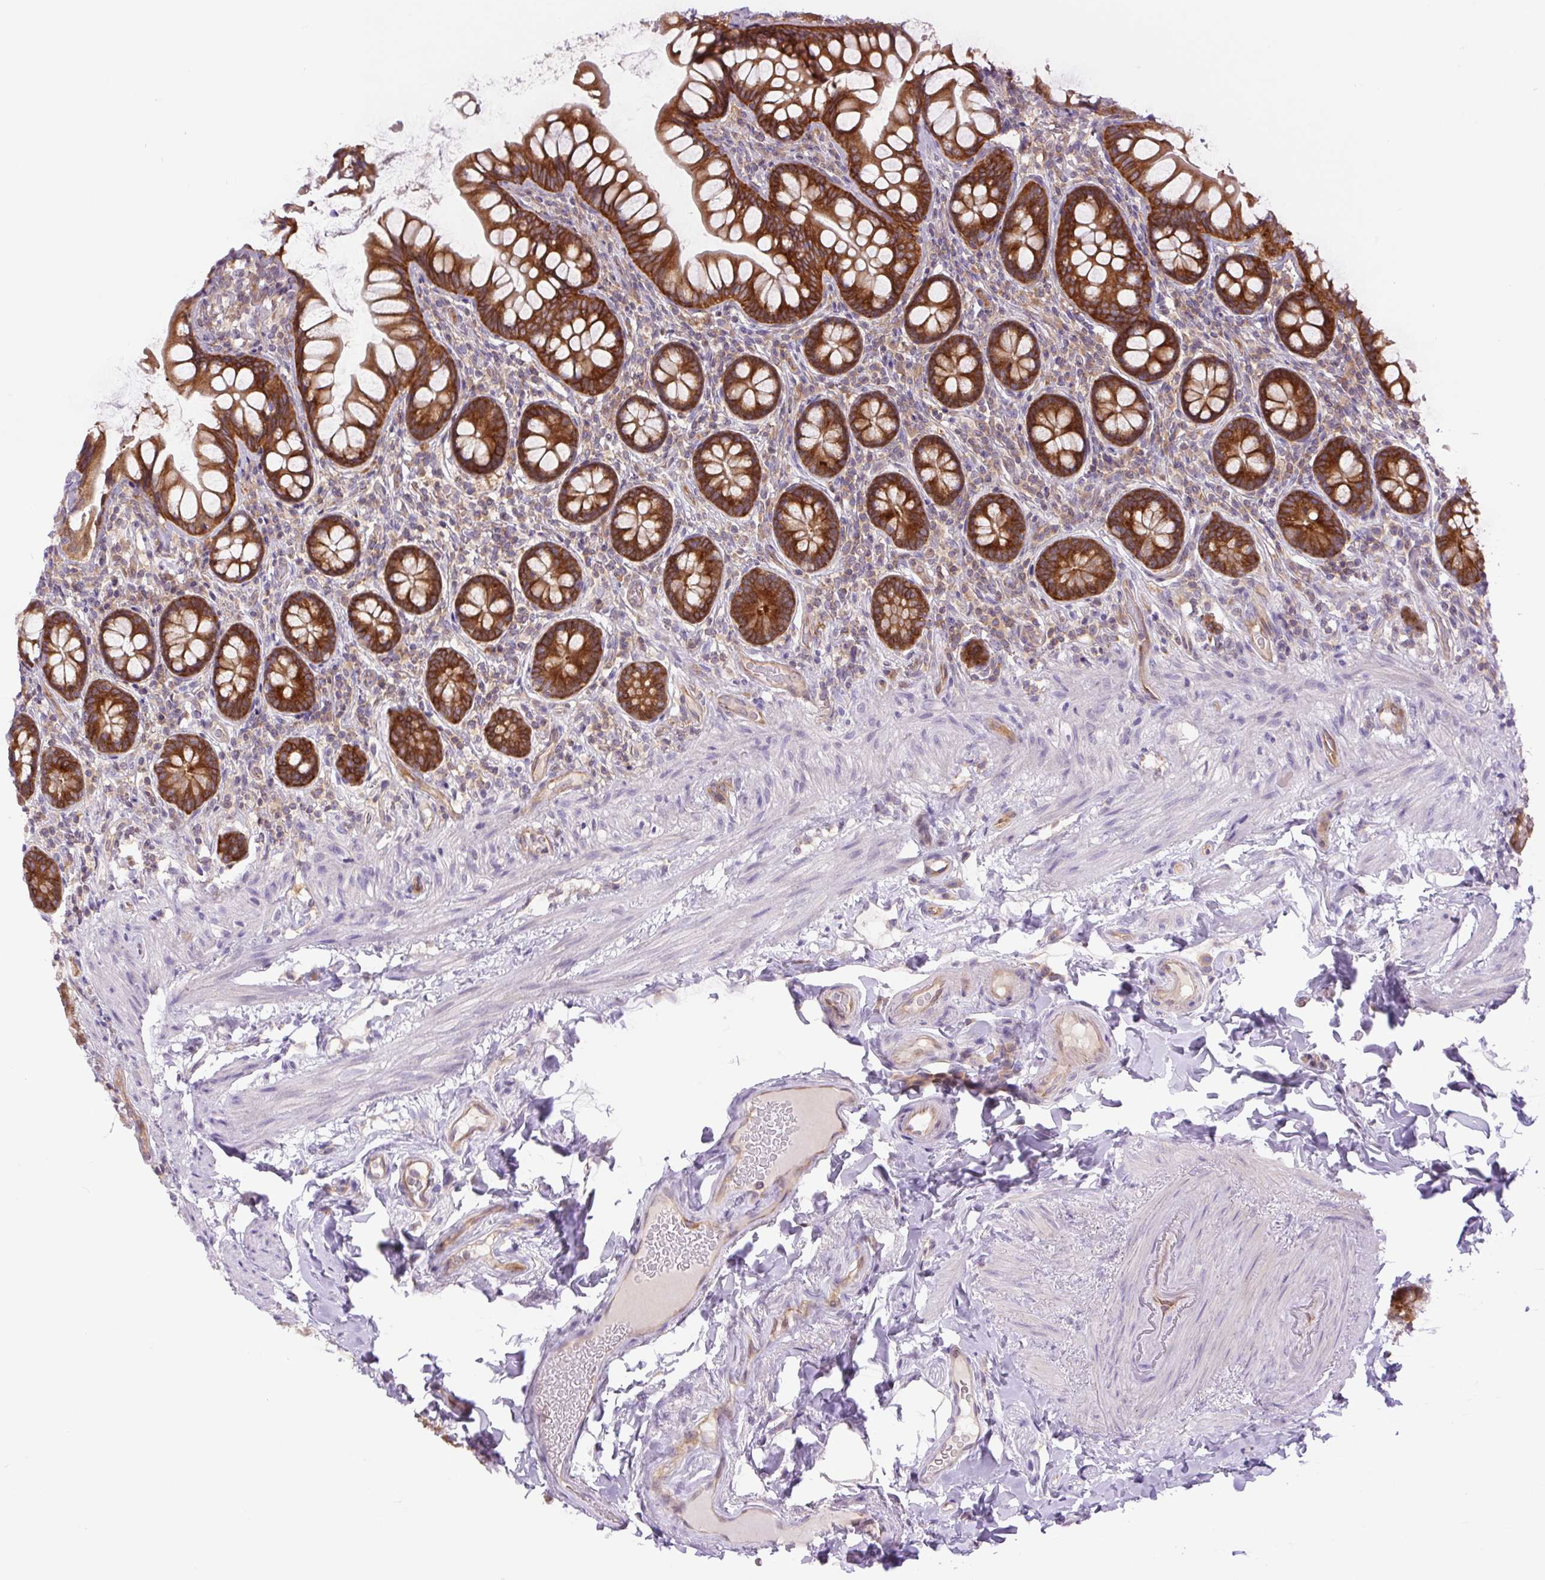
{"staining": {"intensity": "strong", "quantity": ">75%", "location": "cytoplasmic/membranous"}, "tissue": "small intestine", "cell_type": "Glandular cells", "image_type": "normal", "snomed": [{"axis": "morphology", "description": "Normal tissue, NOS"}, {"axis": "topography", "description": "Small intestine"}], "caption": "Strong cytoplasmic/membranous staining is appreciated in about >75% of glandular cells in benign small intestine.", "gene": "MINK1", "patient": {"sex": "male", "age": 70}}